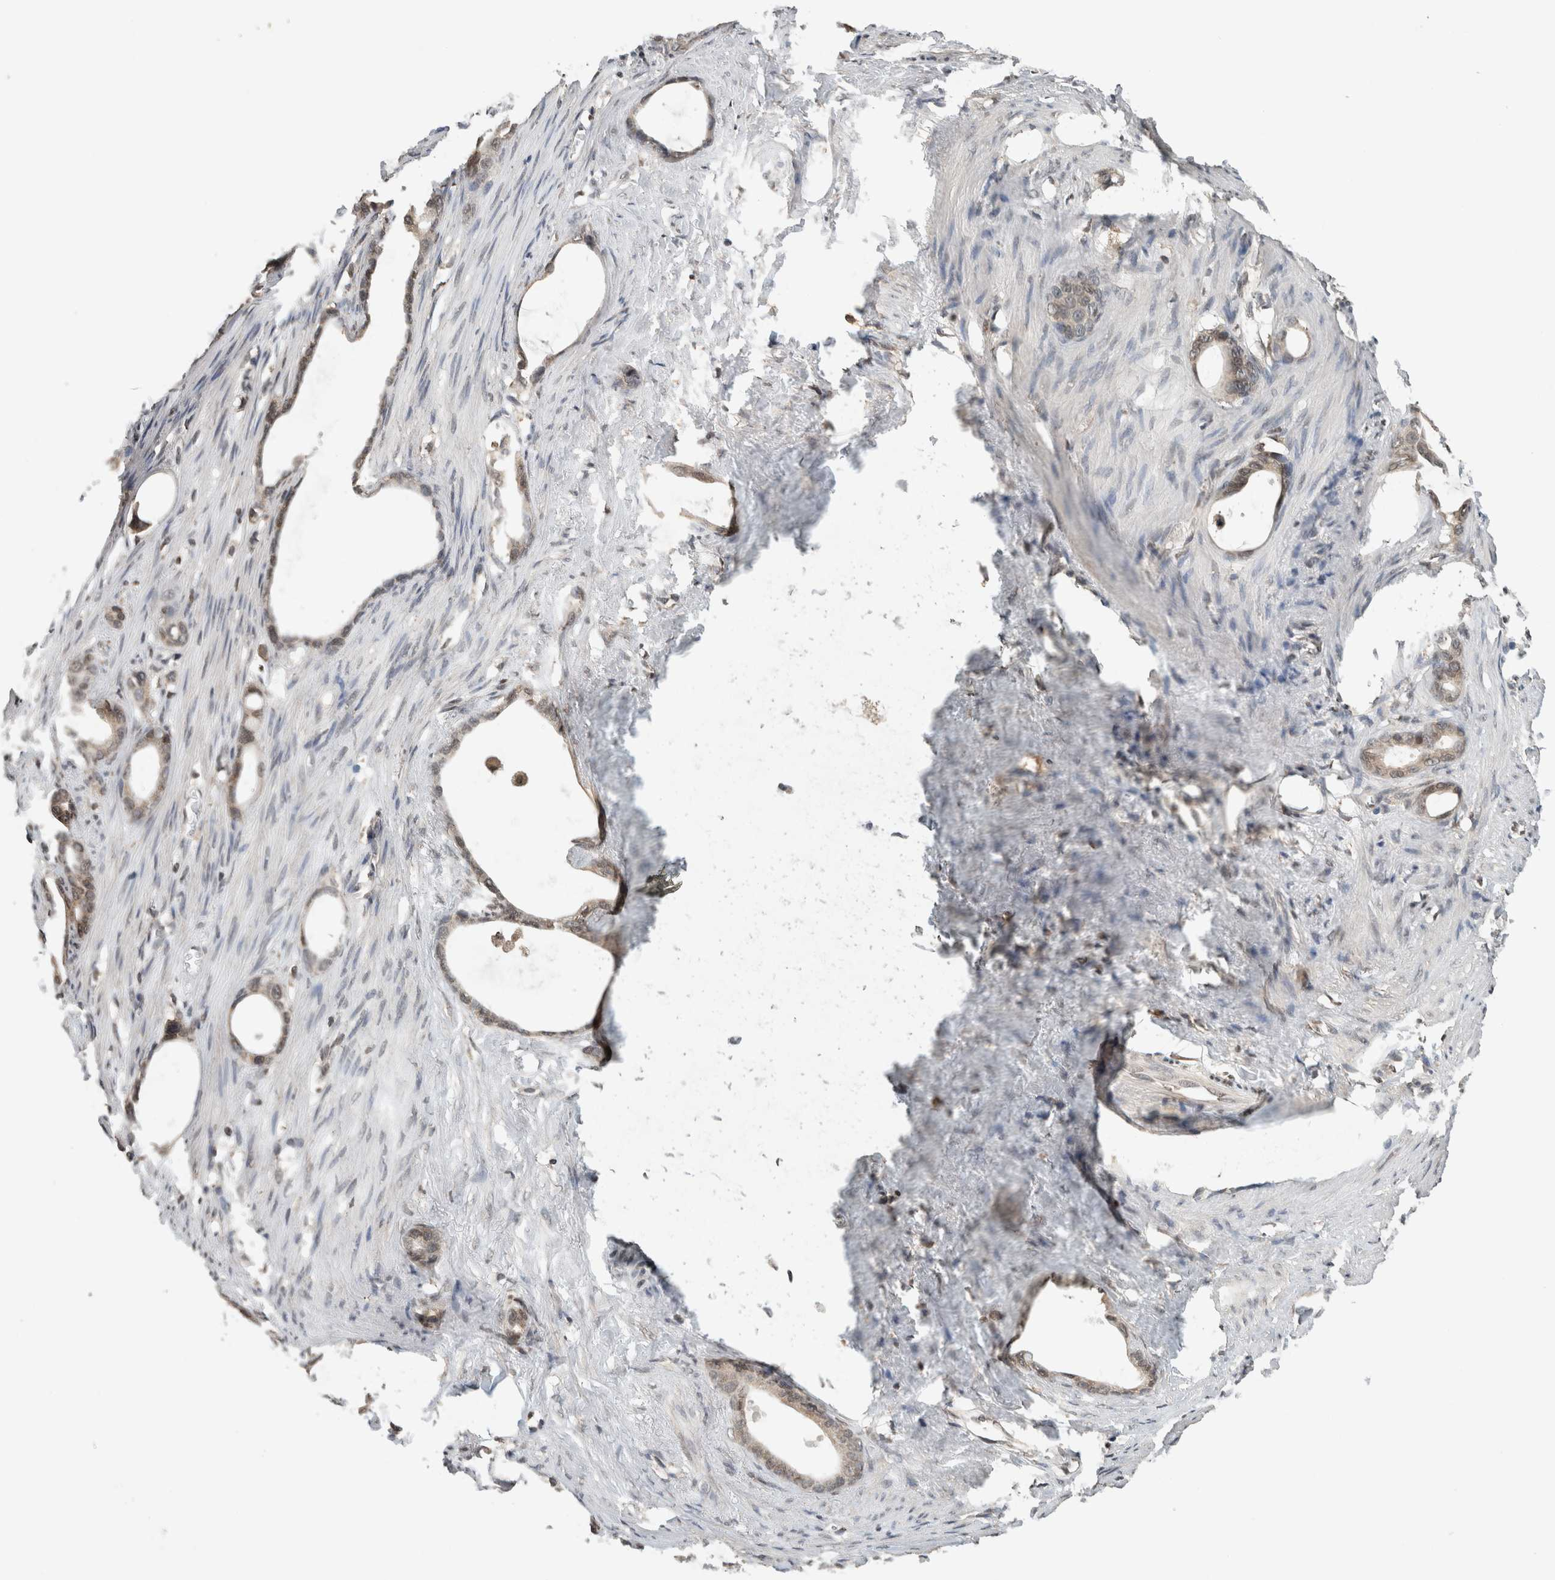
{"staining": {"intensity": "weak", "quantity": ">75%", "location": "cytoplasmic/membranous,nuclear"}, "tissue": "stomach cancer", "cell_type": "Tumor cells", "image_type": "cancer", "snomed": [{"axis": "morphology", "description": "Adenocarcinoma, NOS"}, {"axis": "topography", "description": "Stomach"}], "caption": "This image shows IHC staining of stomach adenocarcinoma, with low weak cytoplasmic/membranous and nuclear positivity in about >75% of tumor cells.", "gene": "C1orf21", "patient": {"sex": "female", "age": 75}}